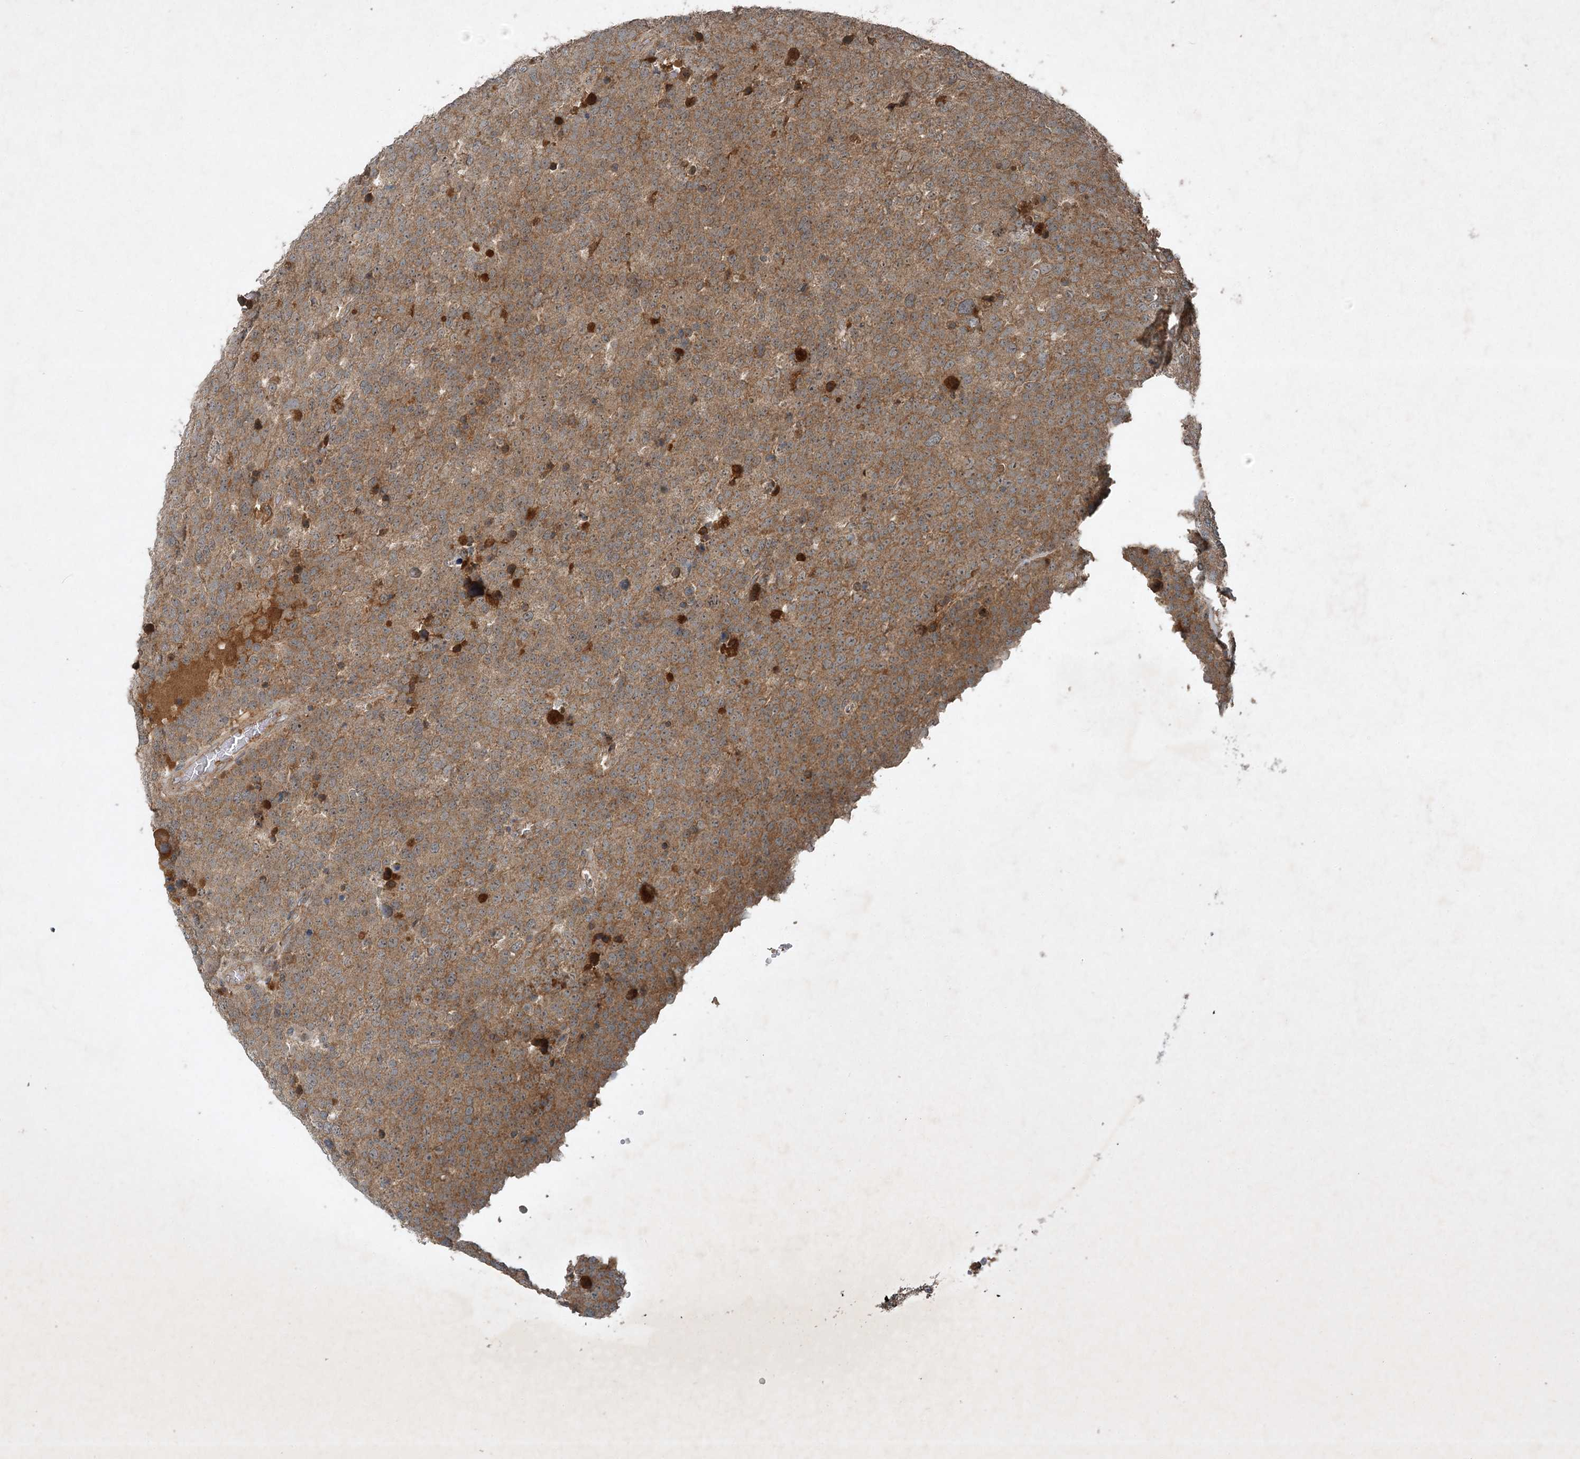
{"staining": {"intensity": "moderate", "quantity": ">75%", "location": "cytoplasmic/membranous"}, "tissue": "testis cancer", "cell_type": "Tumor cells", "image_type": "cancer", "snomed": [{"axis": "morphology", "description": "Seminoma, NOS"}, {"axis": "topography", "description": "Testis"}], "caption": "An image of testis seminoma stained for a protein exhibits moderate cytoplasmic/membranous brown staining in tumor cells. (DAB IHC, brown staining for protein, blue staining for nuclei).", "gene": "UNC93A", "patient": {"sex": "male", "age": 71}}